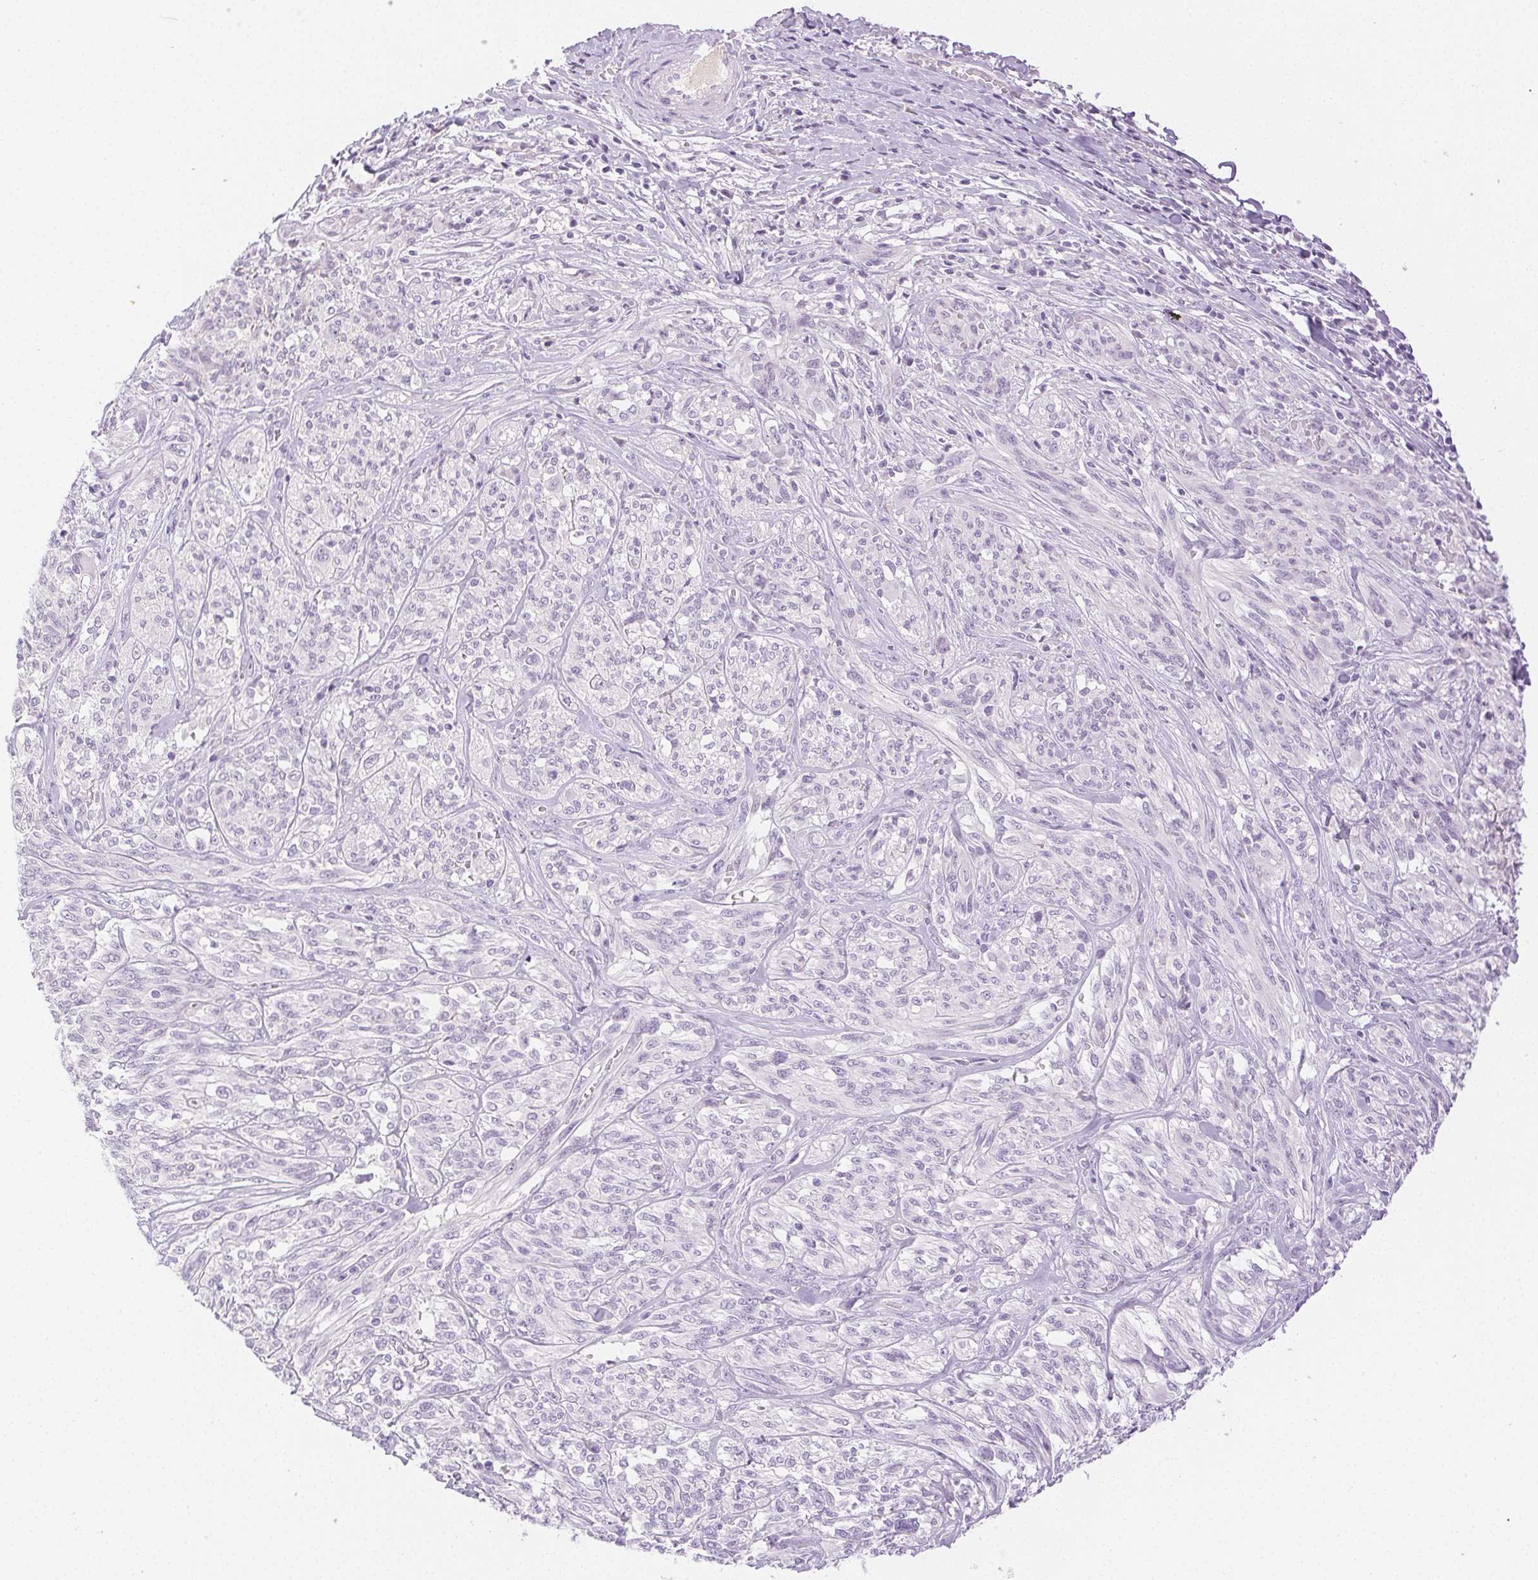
{"staining": {"intensity": "negative", "quantity": "none", "location": "none"}, "tissue": "melanoma", "cell_type": "Tumor cells", "image_type": "cancer", "snomed": [{"axis": "morphology", "description": "Malignant melanoma, NOS"}, {"axis": "topography", "description": "Skin"}], "caption": "An image of melanoma stained for a protein demonstrates no brown staining in tumor cells.", "gene": "SPACA4", "patient": {"sex": "female", "age": 91}}